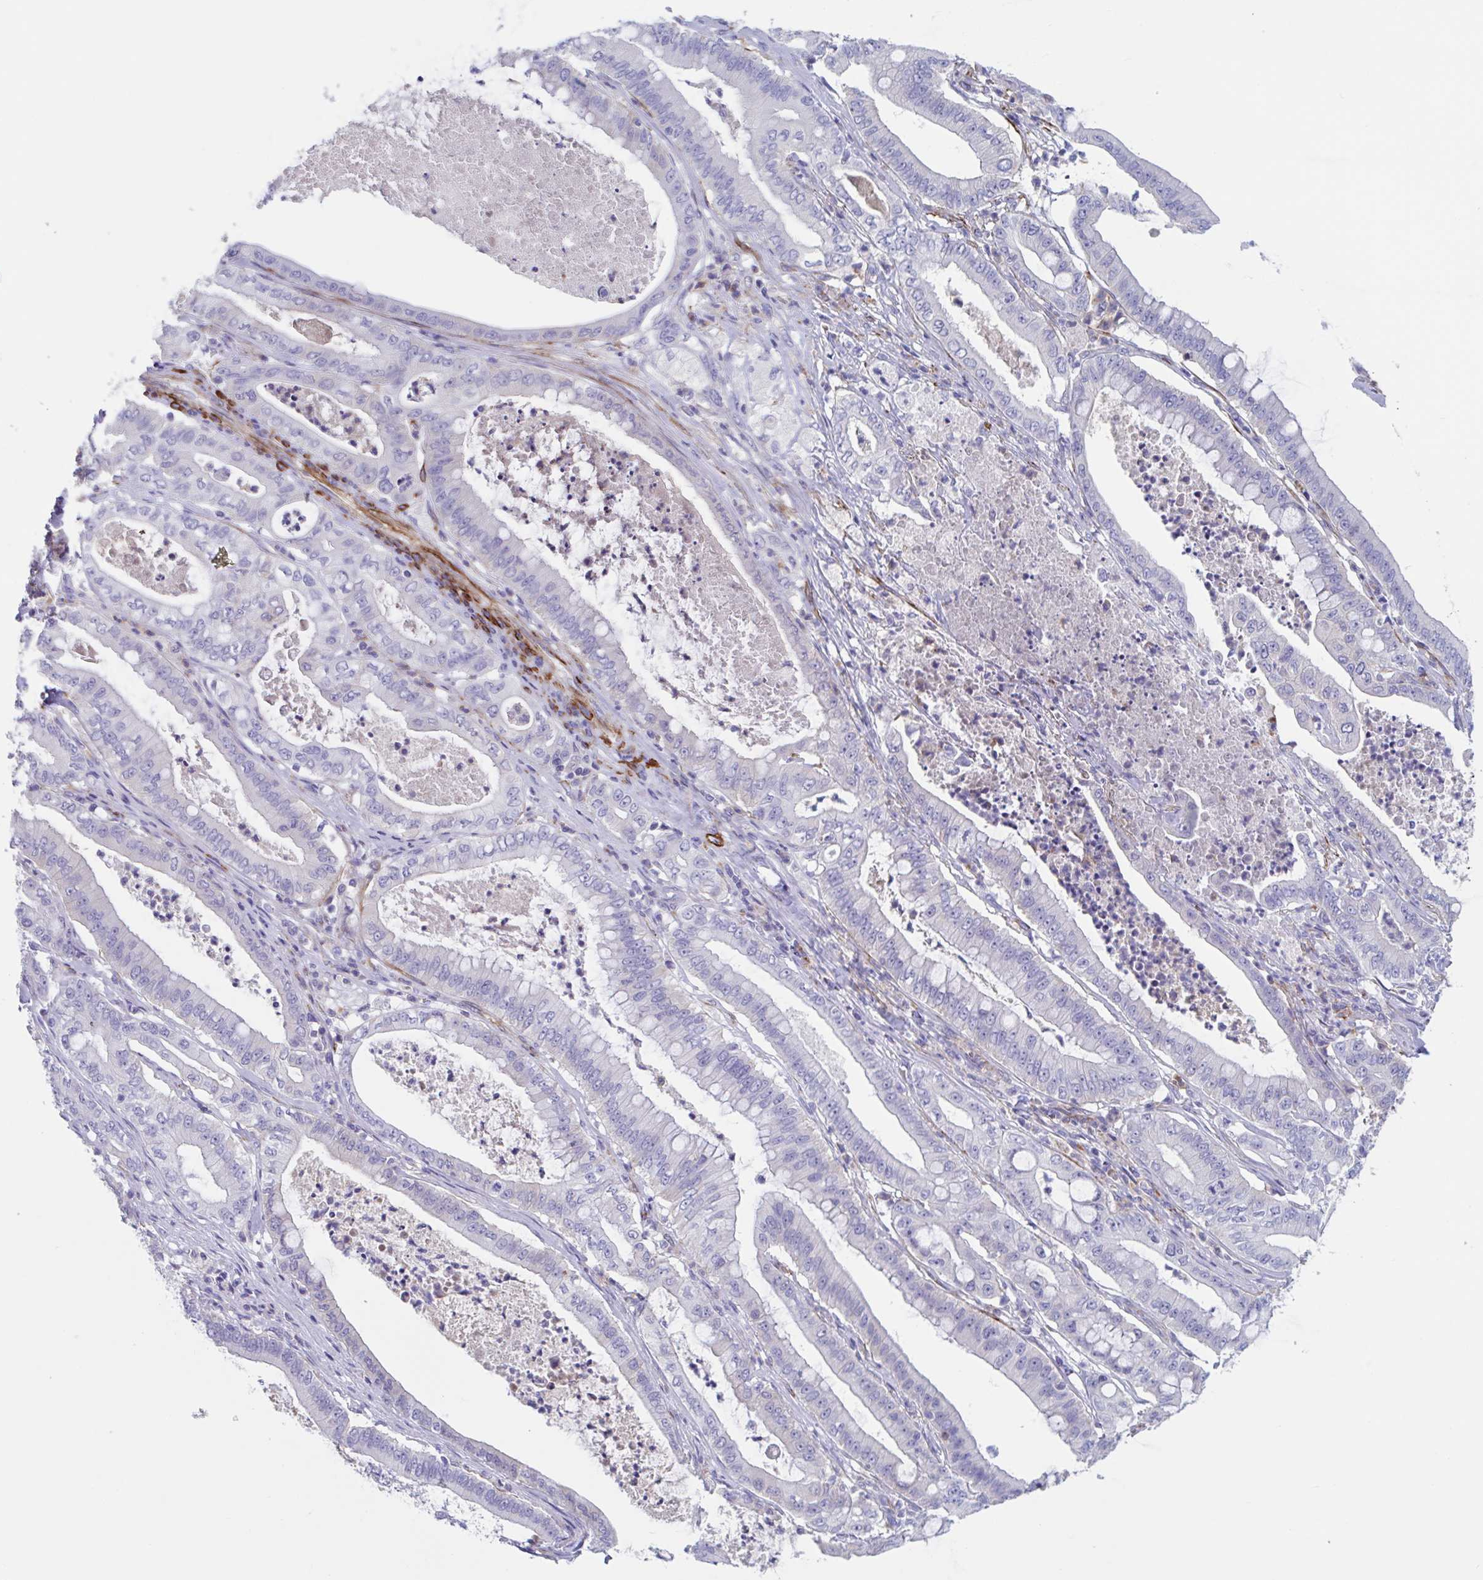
{"staining": {"intensity": "negative", "quantity": "none", "location": "none"}, "tissue": "pancreatic cancer", "cell_type": "Tumor cells", "image_type": "cancer", "snomed": [{"axis": "morphology", "description": "Adenocarcinoma, NOS"}, {"axis": "topography", "description": "Pancreas"}], "caption": "Immunohistochemistry micrograph of pancreatic adenocarcinoma stained for a protein (brown), which displays no expression in tumor cells. (IHC, brightfield microscopy, high magnification).", "gene": "ZNHIT2", "patient": {"sex": "male", "age": 71}}